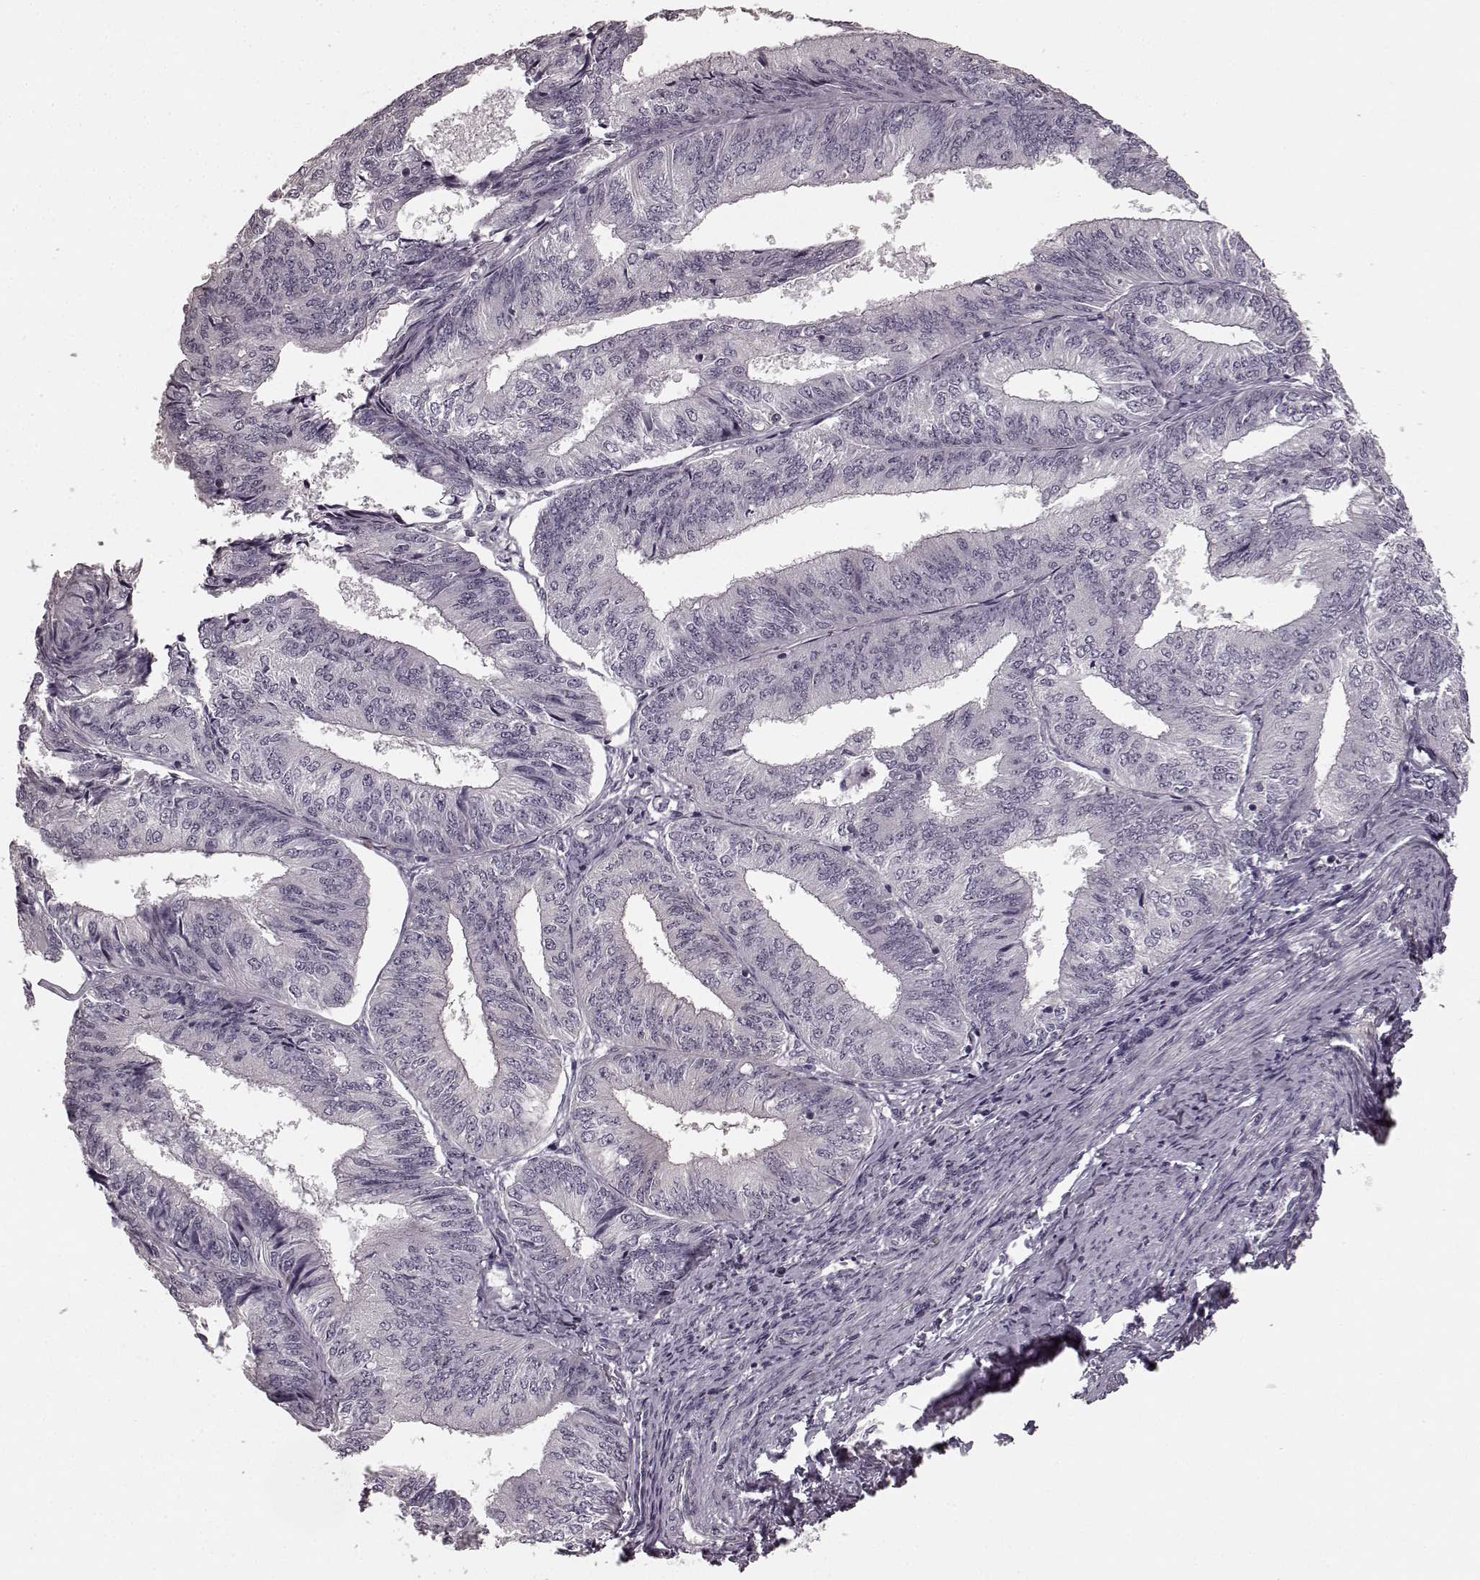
{"staining": {"intensity": "negative", "quantity": "none", "location": "none"}, "tissue": "endometrial cancer", "cell_type": "Tumor cells", "image_type": "cancer", "snomed": [{"axis": "morphology", "description": "Adenocarcinoma, NOS"}, {"axis": "topography", "description": "Endometrium"}], "caption": "The histopathology image shows no staining of tumor cells in endometrial cancer (adenocarcinoma).", "gene": "PRKCE", "patient": {"sex": "female", "age": 58}}